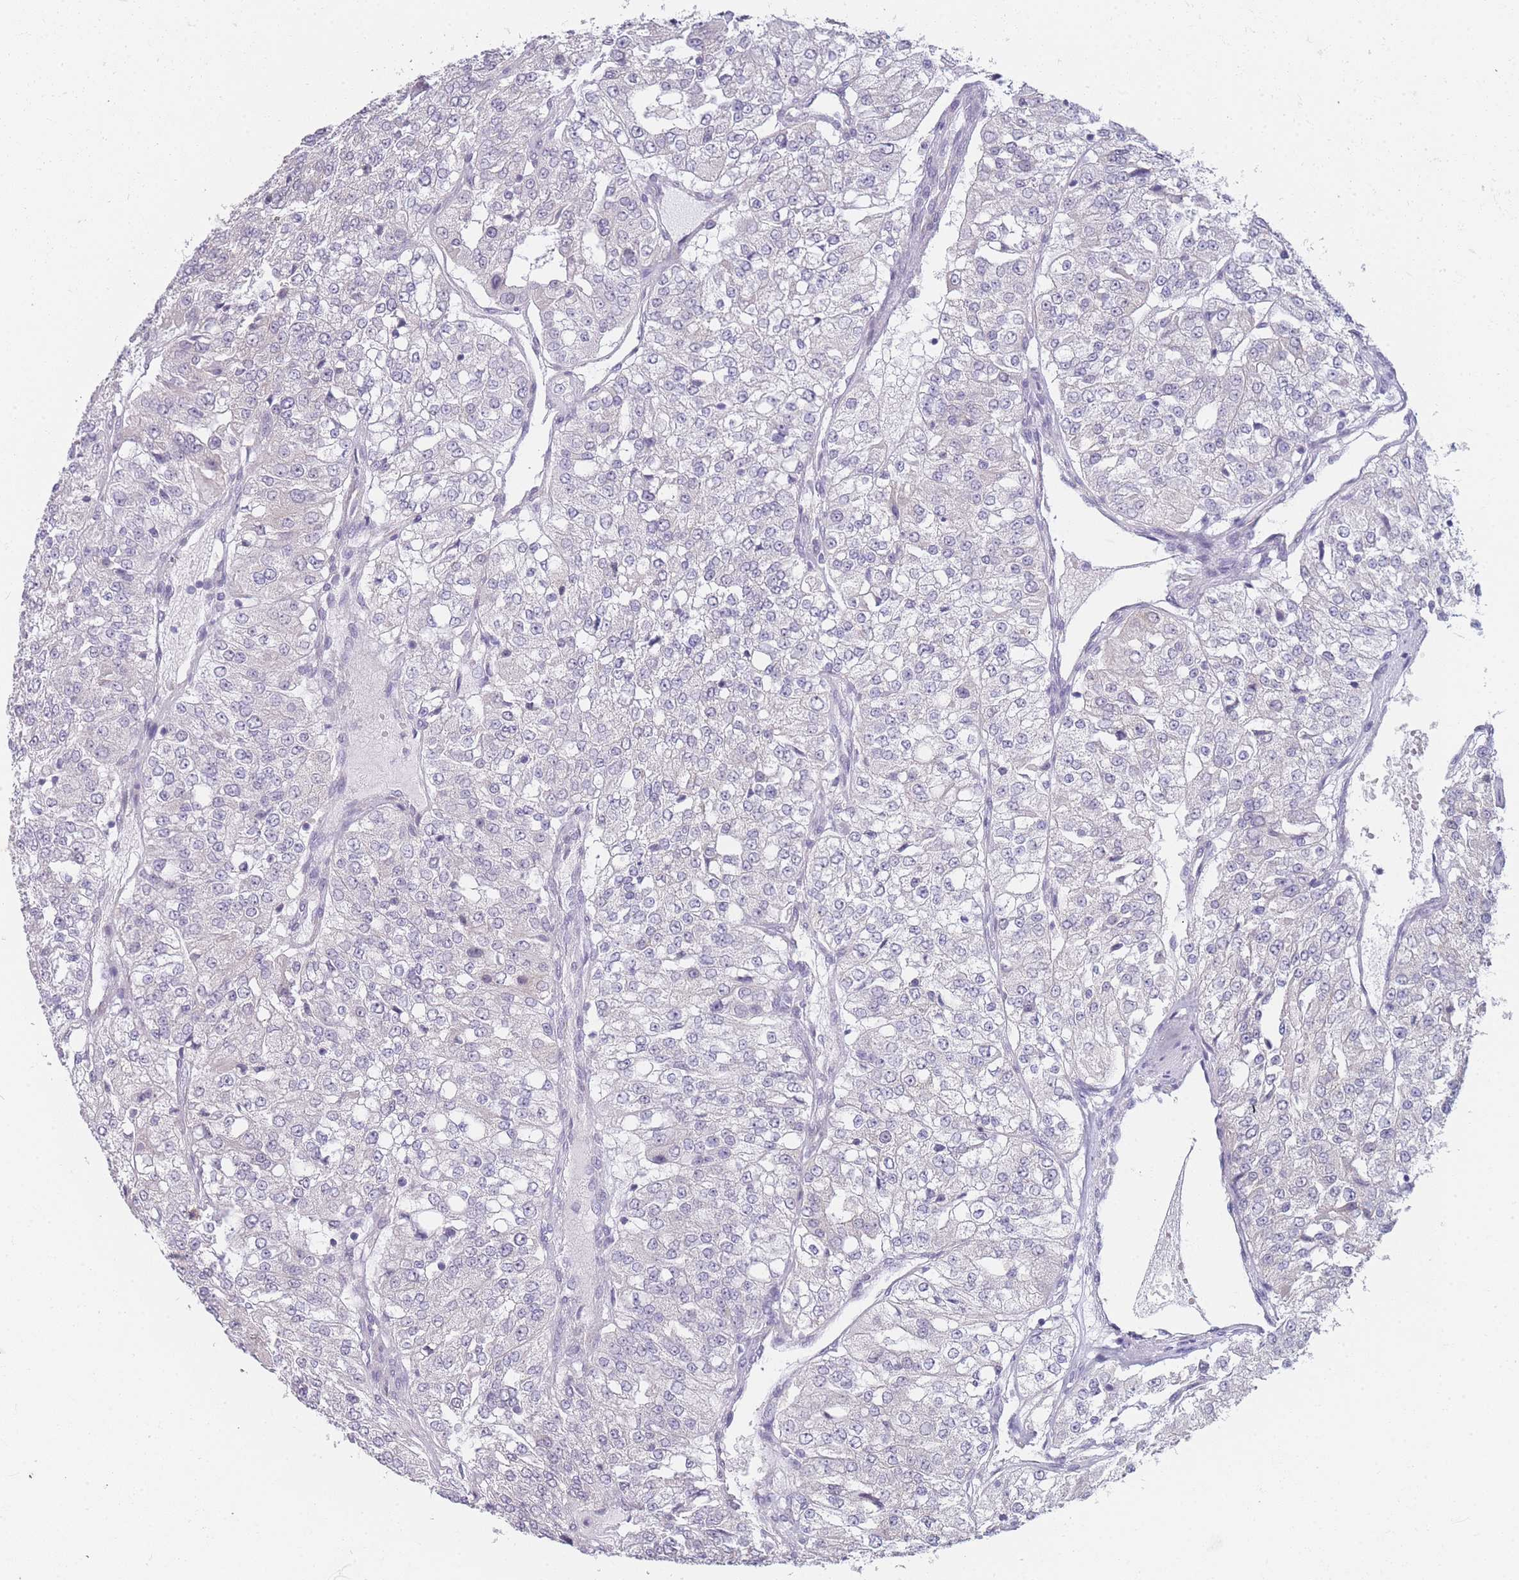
{"staining": {"intensity": "negative", "quantity": "none", "location": "none"}, "tissue": "renal cancer", "cell_type": "Tumor cells", "image_type": "cancer", "snomed": [{"axis": "morphology", "description": "Adenocarcinoma, NOS"}, {"axis": "topography", "description": "Kidney"}], "caption": "Tumor cells are negative for protein expression in human renal cancer. (Stains: DAB immunohistochemistry with hematoxylin counter stain, Microscopy: brightfield microscopy at high magnification).", "gene": "MRI1", "patient": {"sex": "female", "age": 63}}